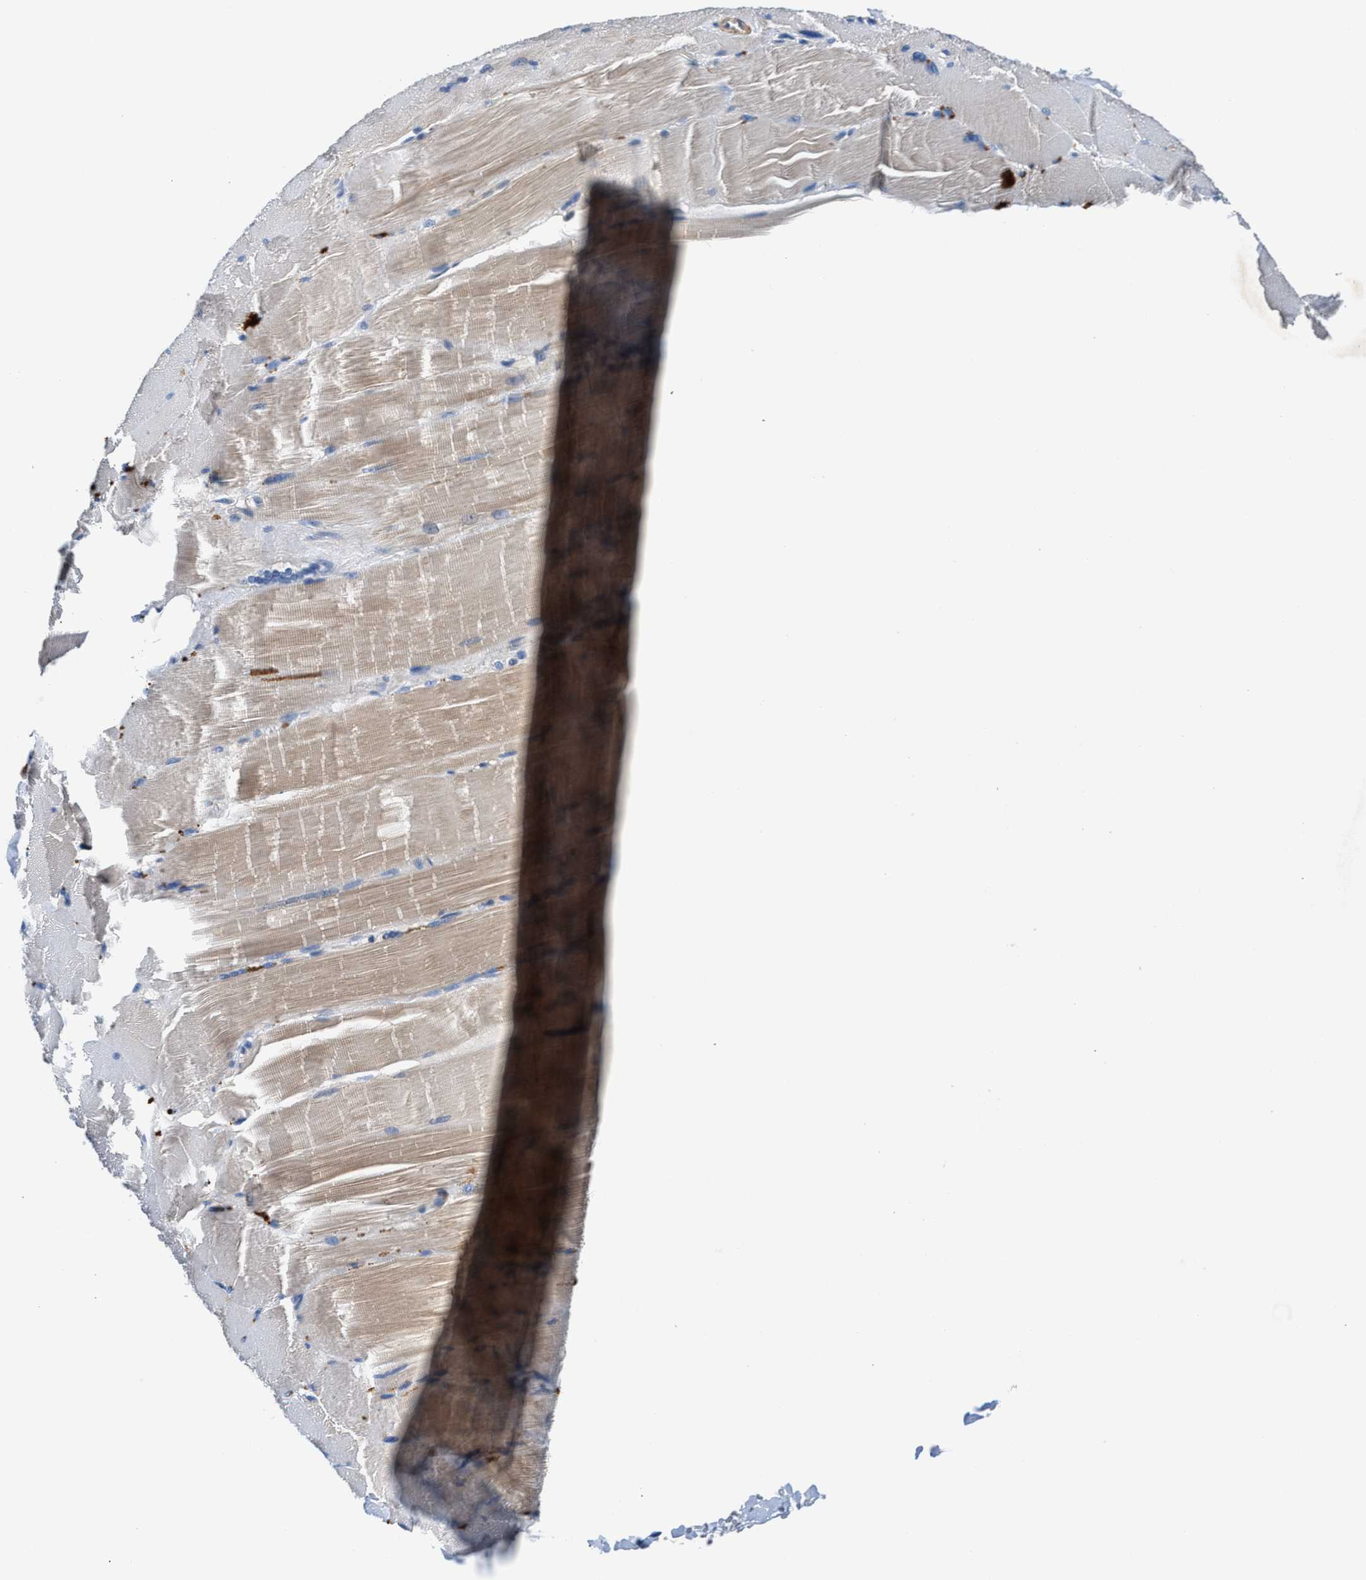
{"staining": {"intensity": "moderate", "quantity": "25%-75%", "location": "cytoplasmic/membranous"}, "tissue": "skeletal muscle", "cell_type": "Myocytes", "image_type": "normal", "snomed": [{"axis": "morphology", "description": "Normal tissue, NOS"}, {"axis": "topography", "description": "Skin"}, {"axis": "topography", "description": "Skeletal muscle"}], "caption": "DAB (3,3'-diaminobenzidine) immunohistochemical staining of normal human skeletal muscle reveals moderate cytoplasmic/membranous protein staining in about 25%-75% of myocytes. (IHC, brightfield microscopy, high magnification).", "gene": "PARG", "patient": {"sex": "male", "age": 83}}